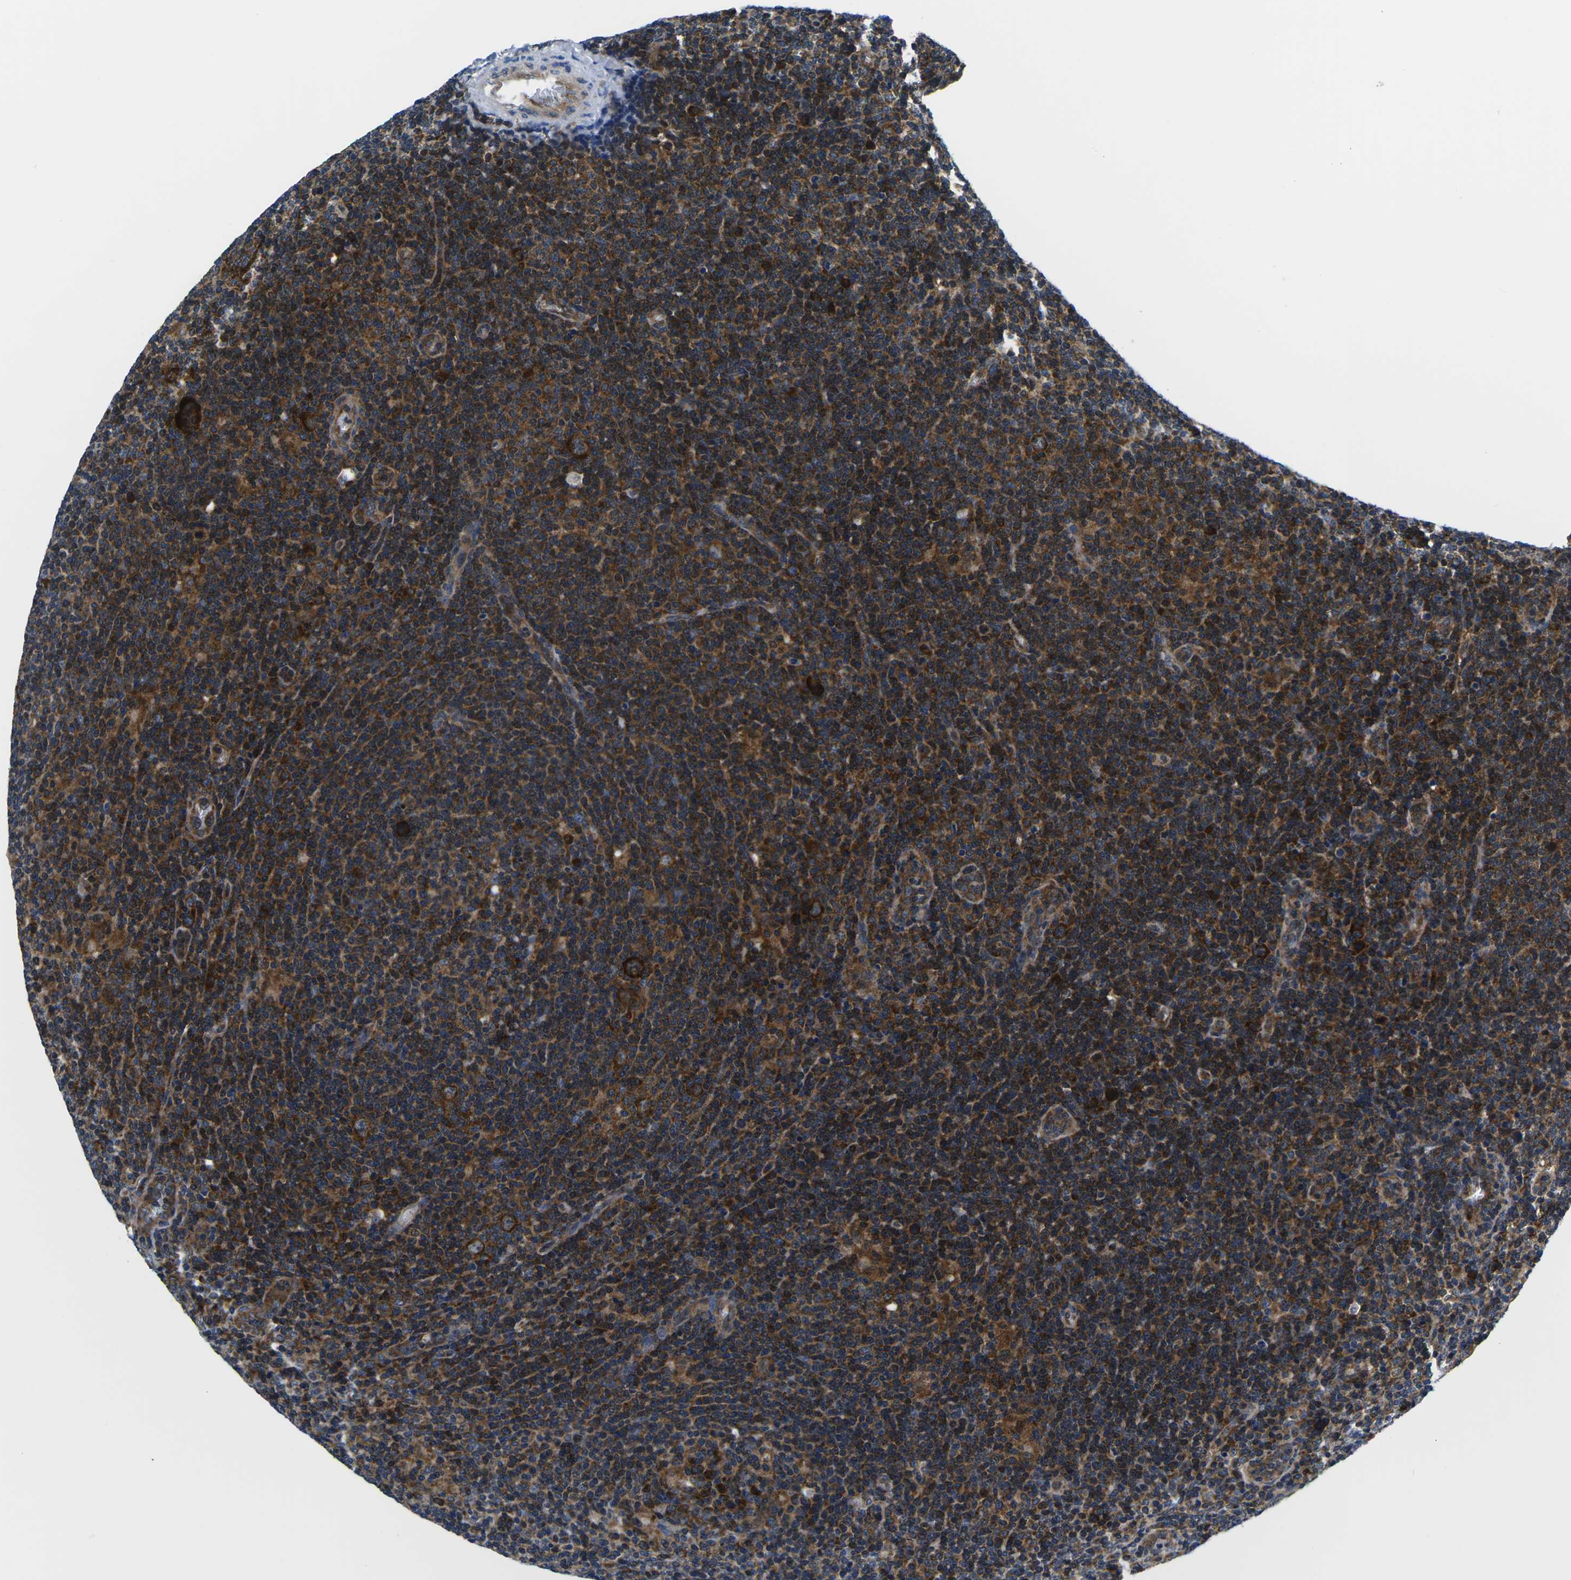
{"staining": {"intensity": "strong", "quantity": ">75%", "location": "cytoplasmic/membranous"}, "tissue": "lymphoma", "cell_type": "Tumor cells", "image_type": "cancer", "snomed": [{"axis": "morphology", "description": "Hodgkin's disease, NOS"}, {"axis": "topography", "description": "Lymph node"}], "caption": "Lymphoma tissue demonstrates strong cytoplasmic/membranous staining in approximately >75% of tumor cells", "gene": "EIF4E", "patient": {"sex": "female", "age": 57}}